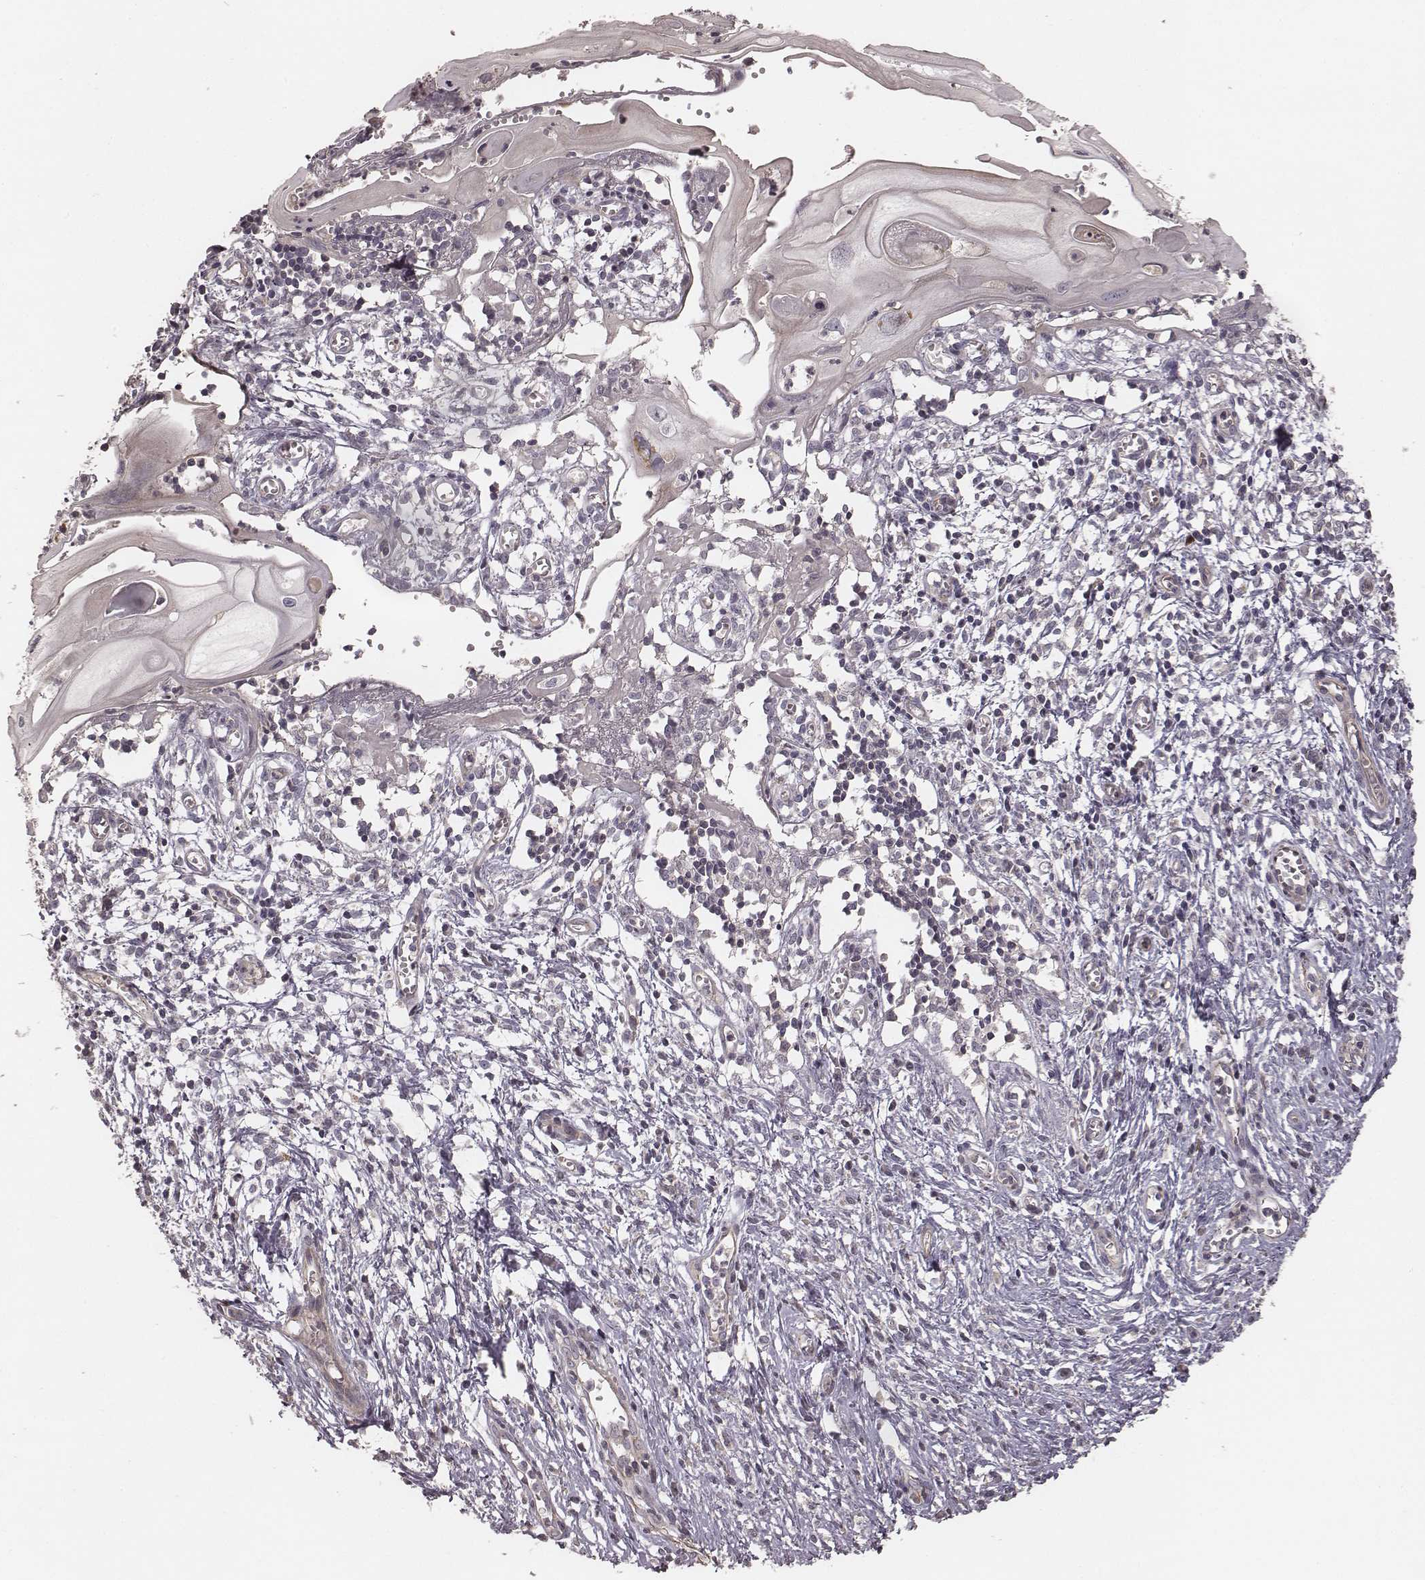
{"staining": {"intensity": "negative", "quantity": "none", "location": "none"}, "tissue": "cervical cancer", "cell_type": "Tumor cells", "image_type": "cancer", "snomed": [{"axis": "morphology", "description": "Squamous cell carcinoma, NOS"}, {"axis": "topography", "description": "Cervix"}], "caption": "There is no significant staining in tumor cells of cervical cancer (squamous cell carcinoma).", "gene": "OTOGL", "patient": {"sex": "female", "age": 30}}